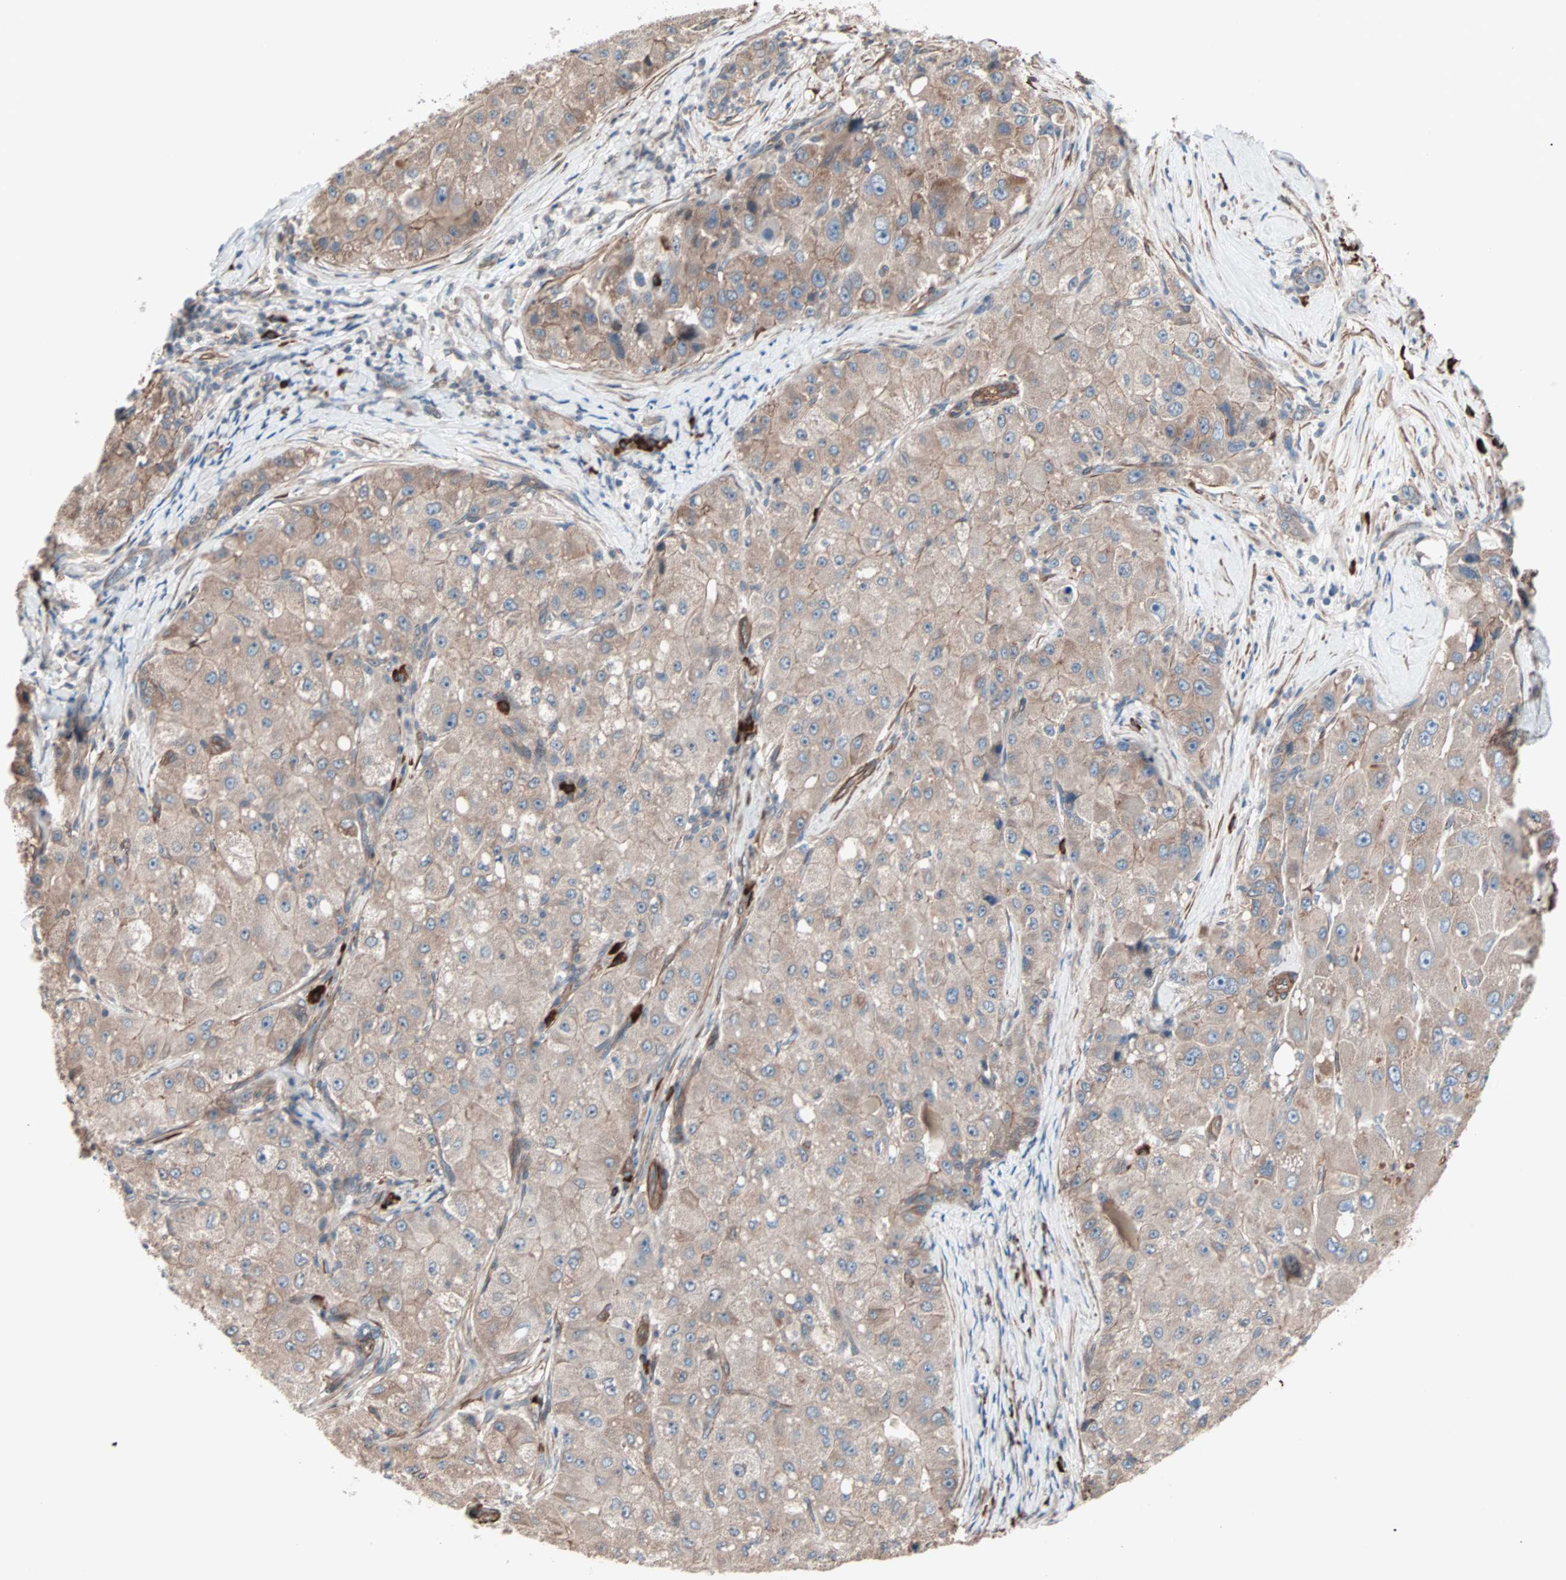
{"staining": {"intensity": "moderate", "quantity": ">75%", "location": "cytoplasmic/membranous"}, "tissue": "liver cancer", "cell_type": "Tumor cells", "image_type": "cancer", "snomed": [{"axis": "morphology", "description": "Carcinoma, Hepatocellular, NOS"}, {"axis": "topography", "description": "Liver"}], "caption": "Brown immunohistochemical staining in human hepatocellular carcinoma (liver) reveals moderate cytoplasmic/membranous positivity in about >75% of tumor cells. The staining was performed using DAB to visualize the protein expression in brown, while the nuclei were stained in blue with hematoxylin (Magnification: 20x).", "gene": "ALG5", "patient": {"sex": "male", "age": 80}}